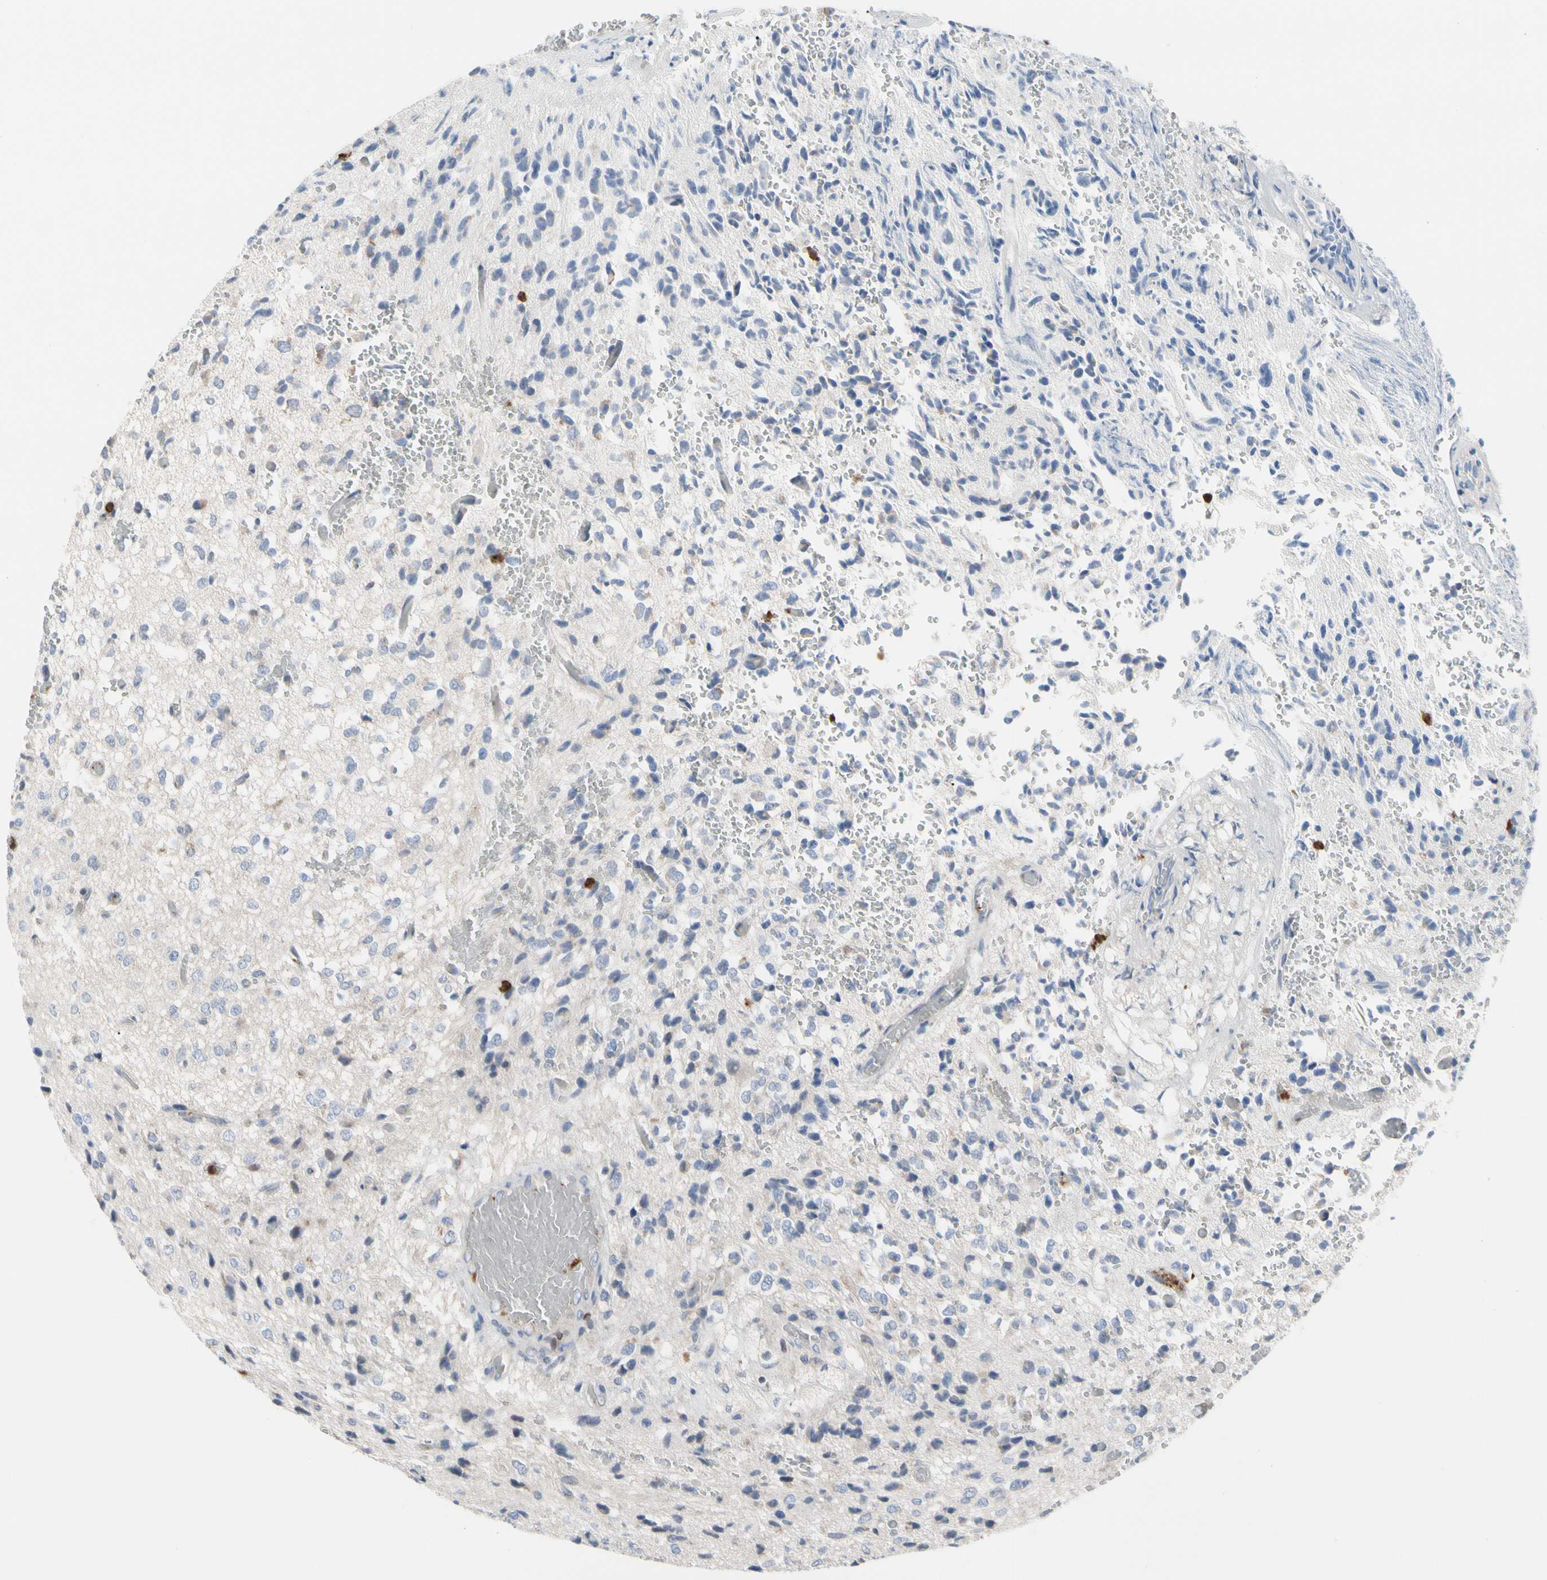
{"staining": {"intensity": "weak", "quantity": "<25%", "location": "cytoplasmic/membranous"}, "tissue": "glioma", "cell_type": "Tumor cells", "image_type": "cancer", "snomed": [{"axis": "morphology", "description": "Glioma, malignant, High grade"}, {"axis": "topography", "description": "pancreas cauda"}], "caption": "The immunohistochemistry (IHC) micrograph has no significant expression in tumor cells of malignant high-grade glioma tissue. The staining was performed using DAB (3,3'-diaminobenzidine) to visualize the protein expression in brown, while the nuclei were stained in blue with hematoxylin (Magnification: 20x).", "gene": "MCL1", "patient": {"sex": "male", "age": 60}}